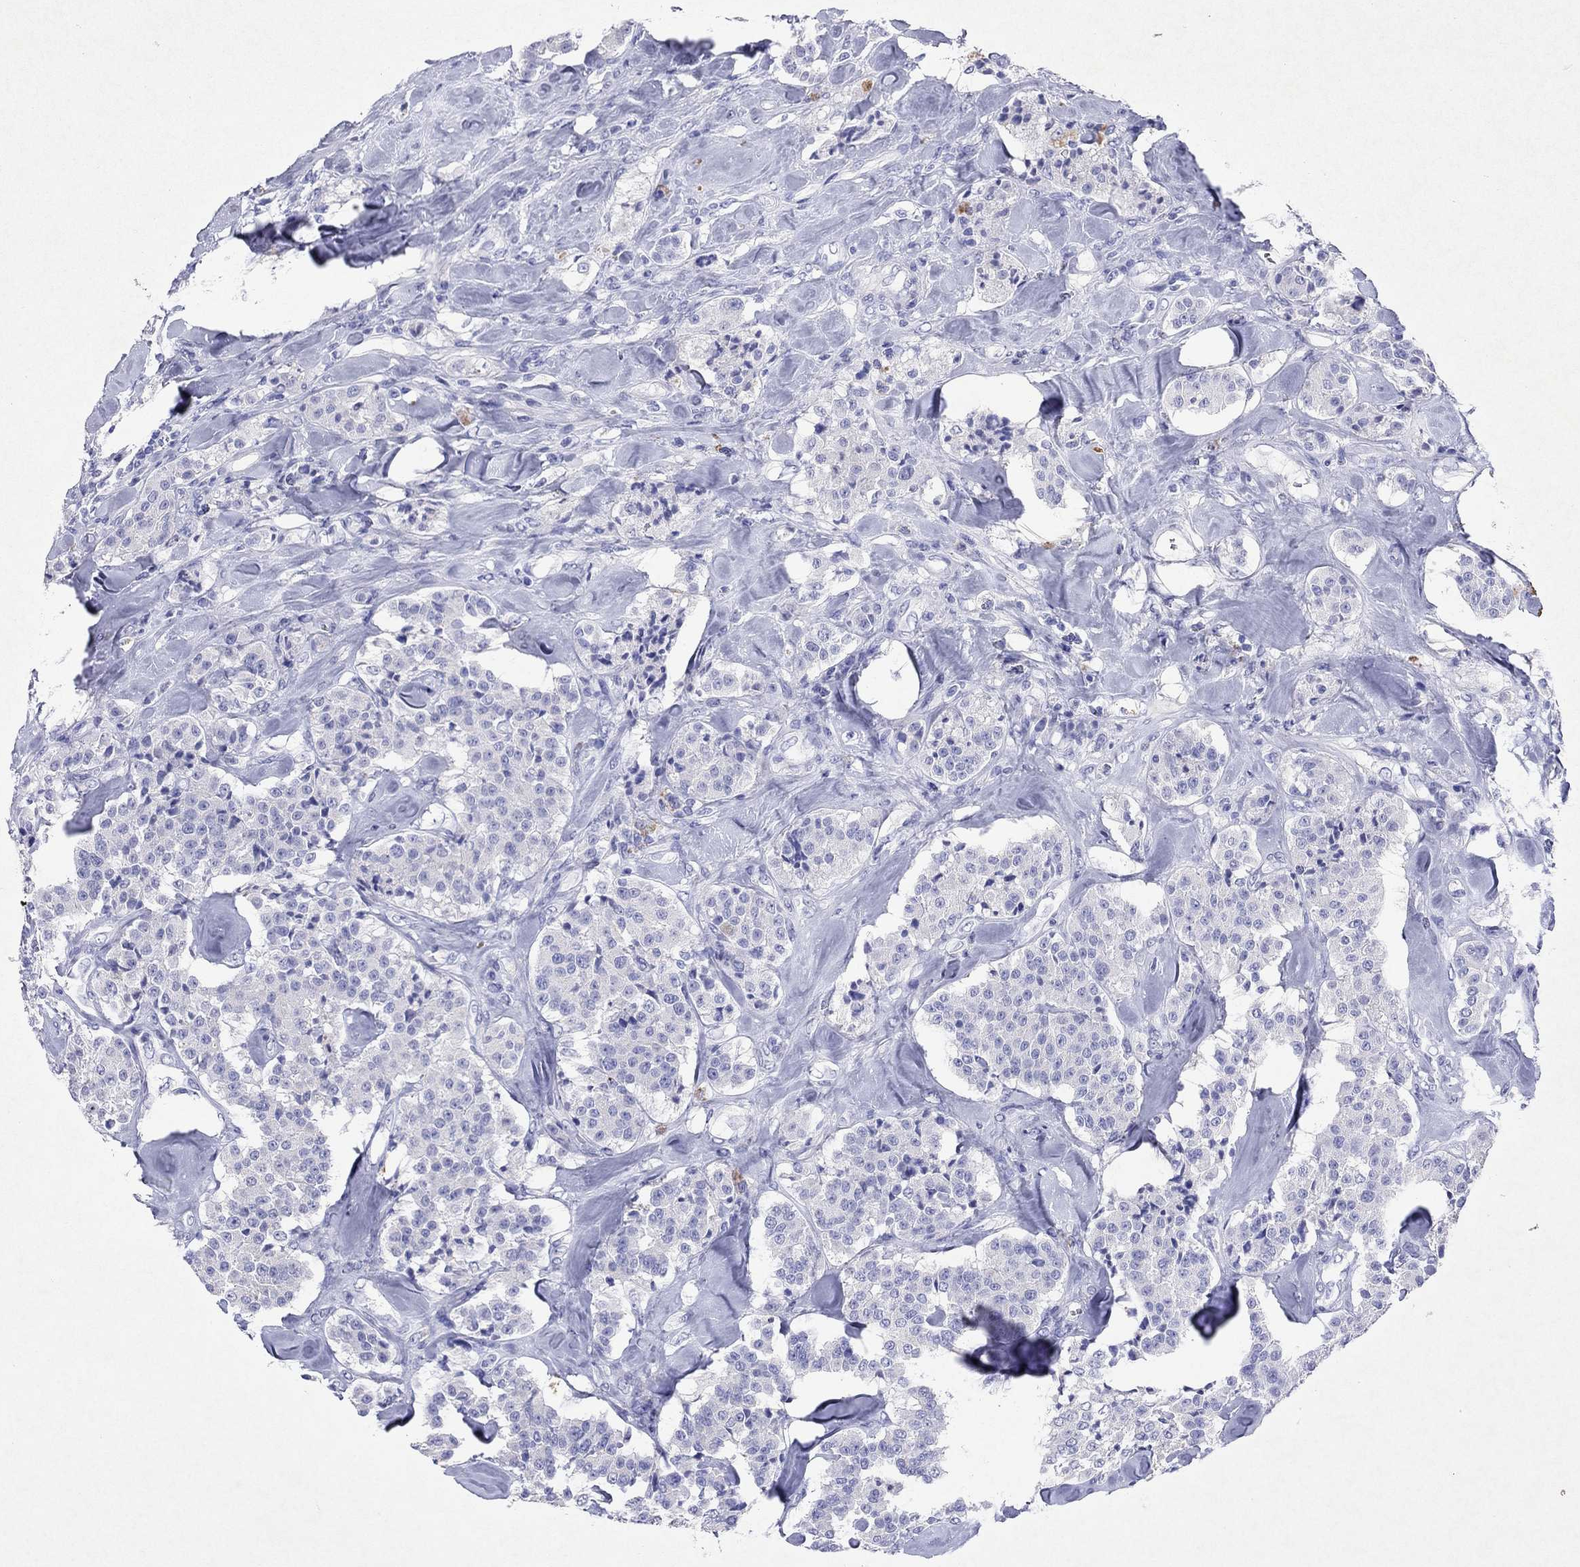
{"staining": {"intensity": "negative", "quantity": "none", "location": "none"}, "tissue": "carcinoid", "cell_type": "Tumor cells", "image_type": "cancer", "snomed": [{"axis": "morphology", "description": "Carcinoid, malignant, NOS"}, {"axis": "topography", "description": "Pancreas"}], "caption": "The histopathology image shows no significant positivity in tumor cells of carcinoid (malignant).", "gene": "ARMC12", "patient": {"sex": "male", "age": 41}}